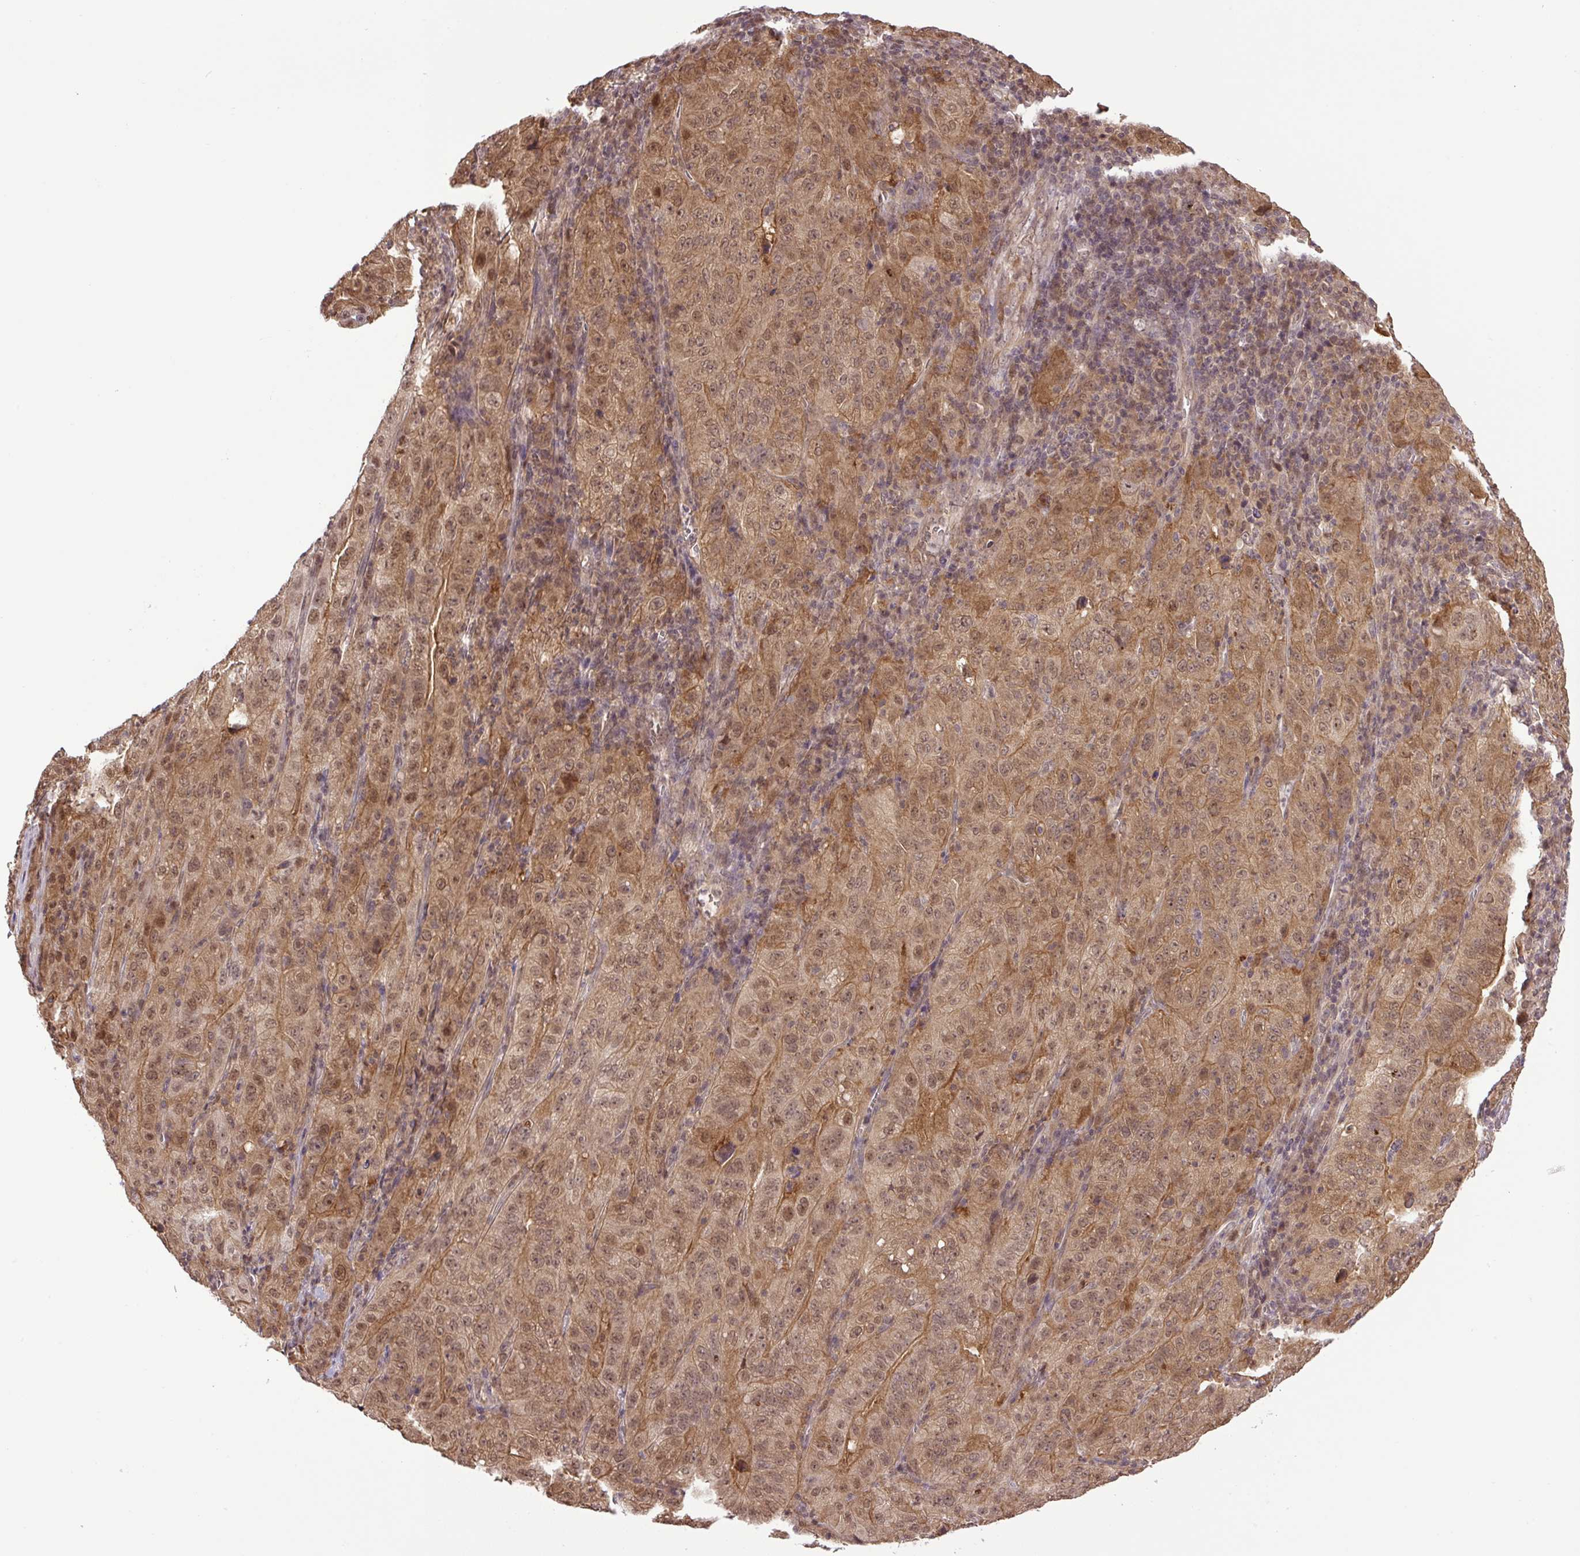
{"staining": {"intensity": "moderate", "quantity": ">75%", "location": "cytoplasmic/membranous,nuclear"}, "tissue": "pancreatic cancer", "cell_type": "Tumor cells", "image_type": "cancer", "snomed": [{"axis": "morphology", "description": "Adenocarcinoma, NOS"}, {"axis": "topography", "description": "Pancreas"}], "caption": "Human pancreatic adenocarcinoma stained for a protein (brown) reveals moderate cytoplasmic/membranous and nuclear positive expression in about >75% of tumor cells.", "gene": "SGTA", "patient": {"sex": "male", "age": 63}}